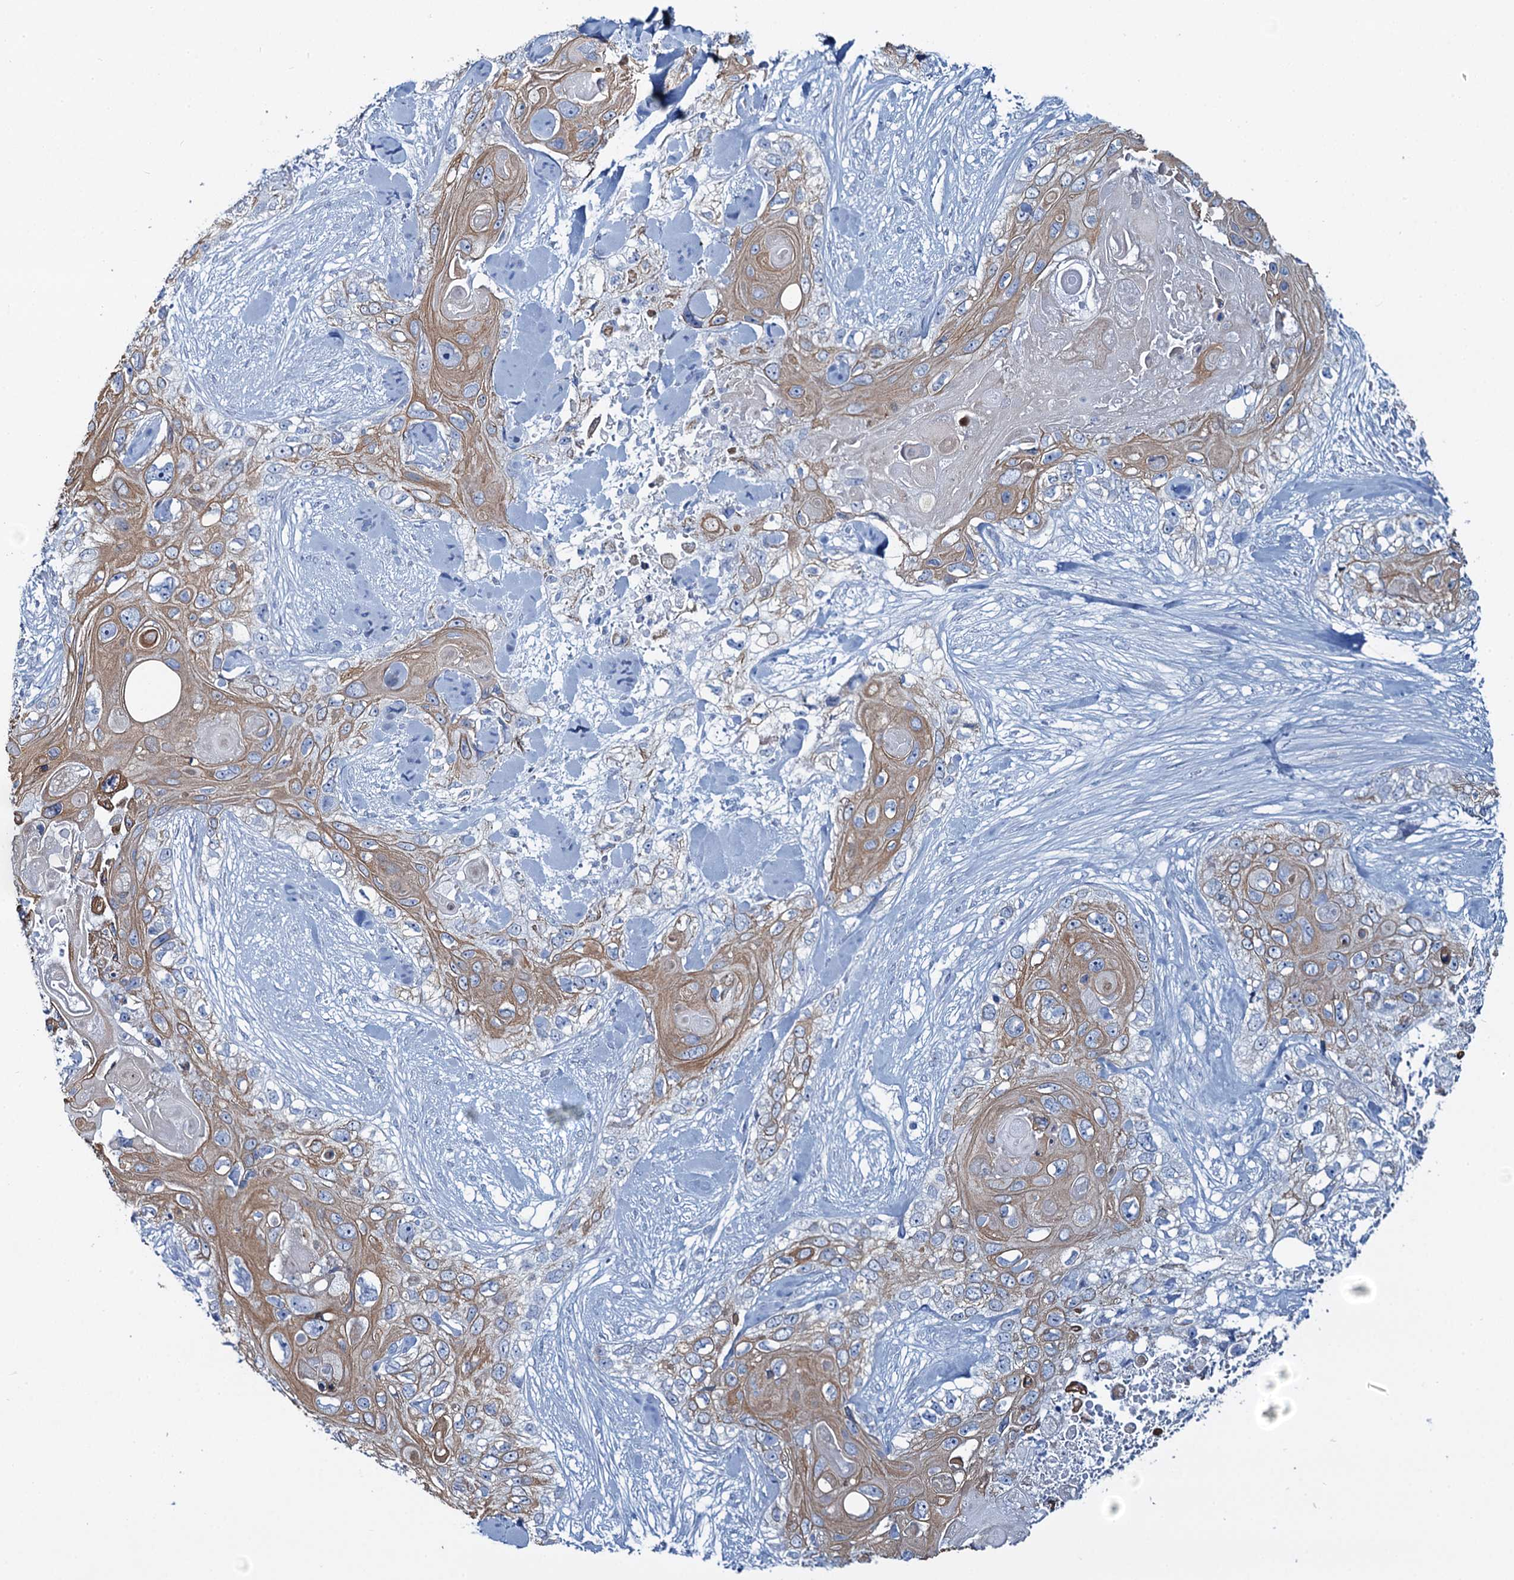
{"staining": {"intensity": "moderate", "quantity": ">75%", "location": "none"}, "tissue": "skin cancer", "cell_type": "Tumor cells", "image_type": "cancer", "snomed": [{"axis": "morphology", "description": "Normal tissue, NOS"}, {"axis": "morphology", "description": "Squamous cell carcinoma, NOS"}, {"axis": "topography", "description": "Skin"}], "caption": "Protein analysis of skin squamous cell carcinoma tissue shows moderate None positivity in approximately >75% of tumor cells.", "gene": "TOX3", "patient": {"sex": "male", "age": 72}}